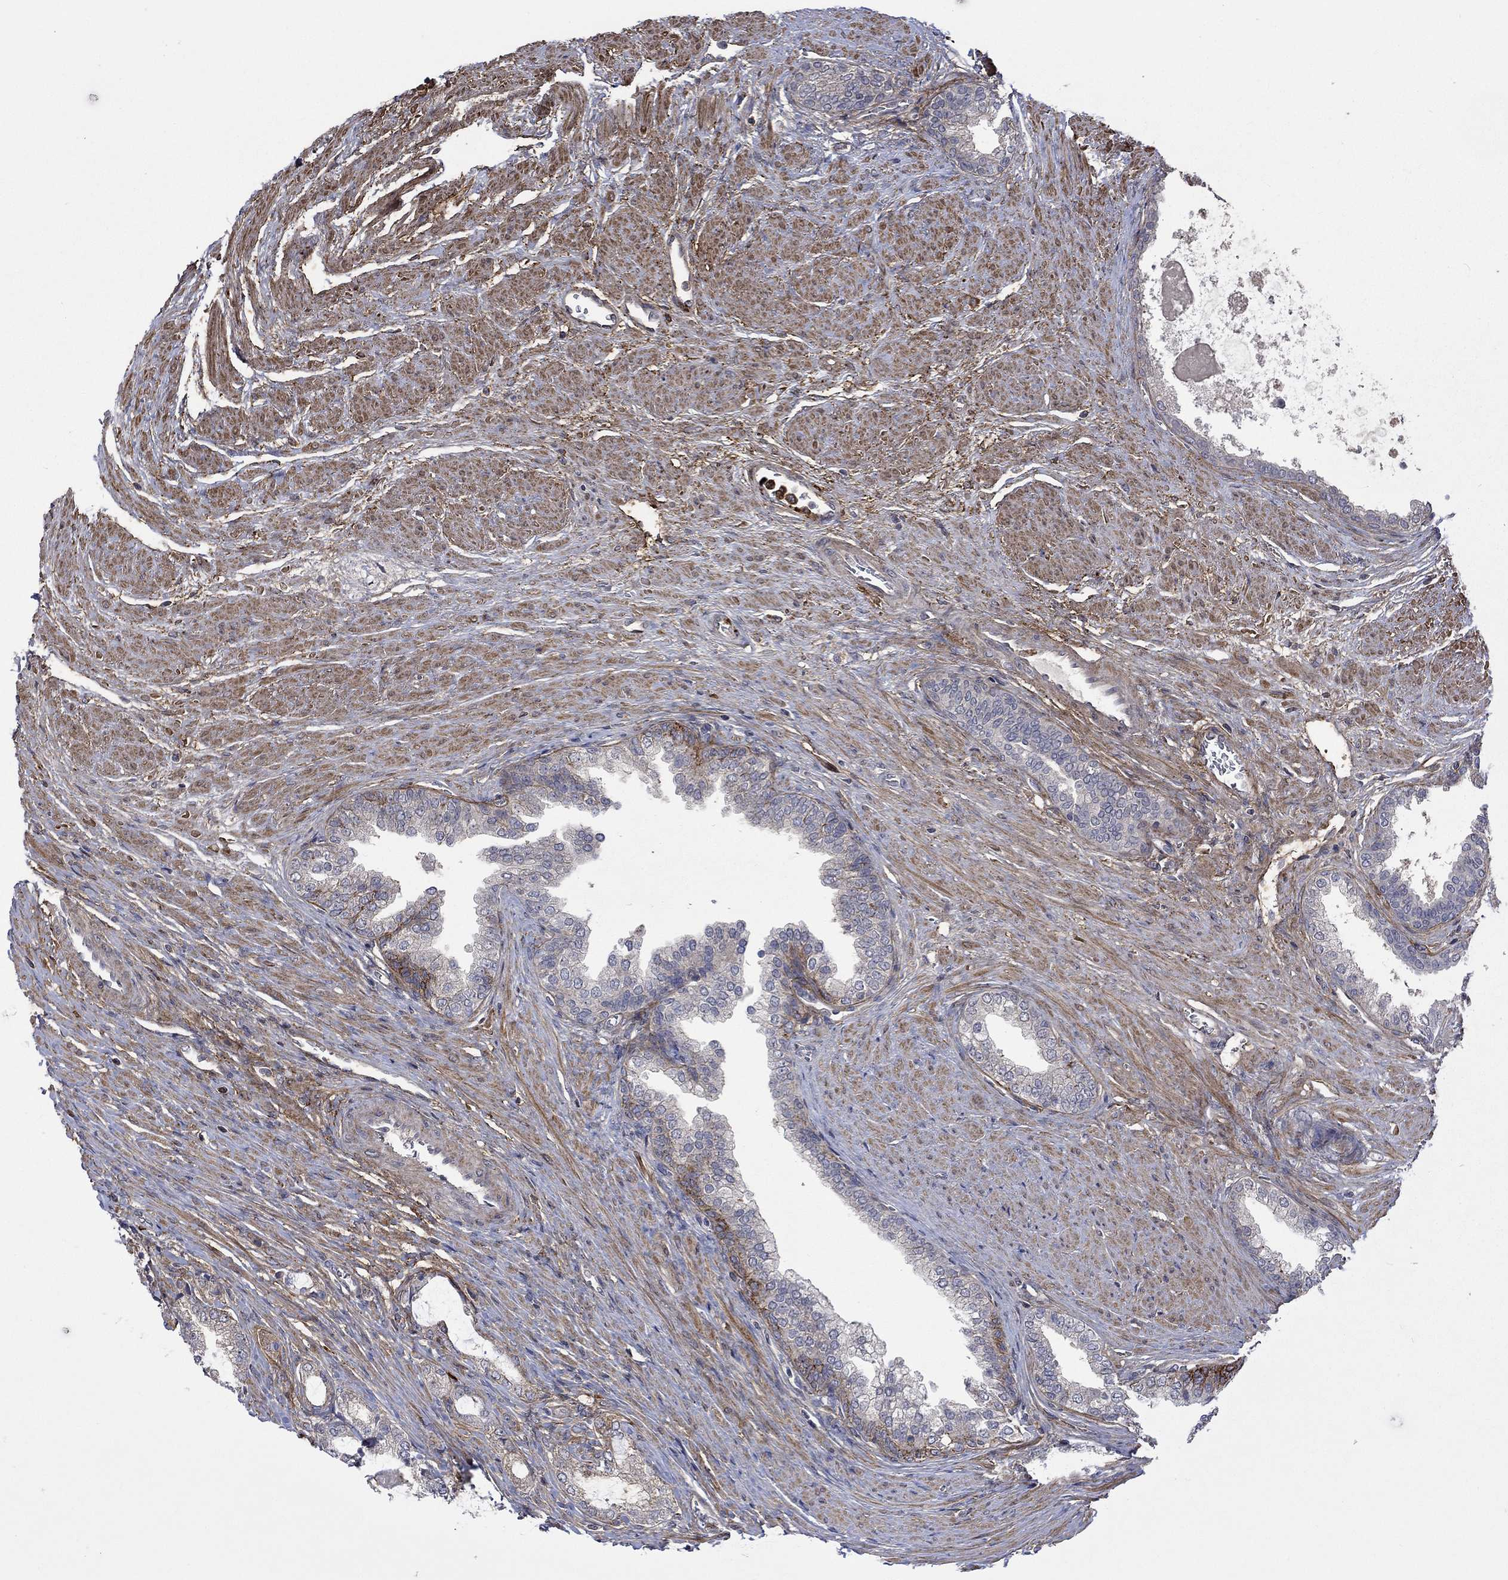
{"staining": {"intensity": "negative", "quantity": "none", "location": "none"}, "tissue": "prostate cancer", "cell_type": "Tumor cells", "image_type": "cancer", "snomed": [{"axis": "morphology", "description": "Adenocarcinoma, NOS"}, {"axis": "topography", "description": "Prostate and seminal vesicle, NOS"}, {"axis": "topography", "description": "Prostate"}], "caption": "A high-resolution image shows IHC staining of prostate cancer (adenocarcinoma), which demonstrates no significant staining in tumor cells.", "gene": "VCAN", "patient": {"sex": "male", "age": 62}}